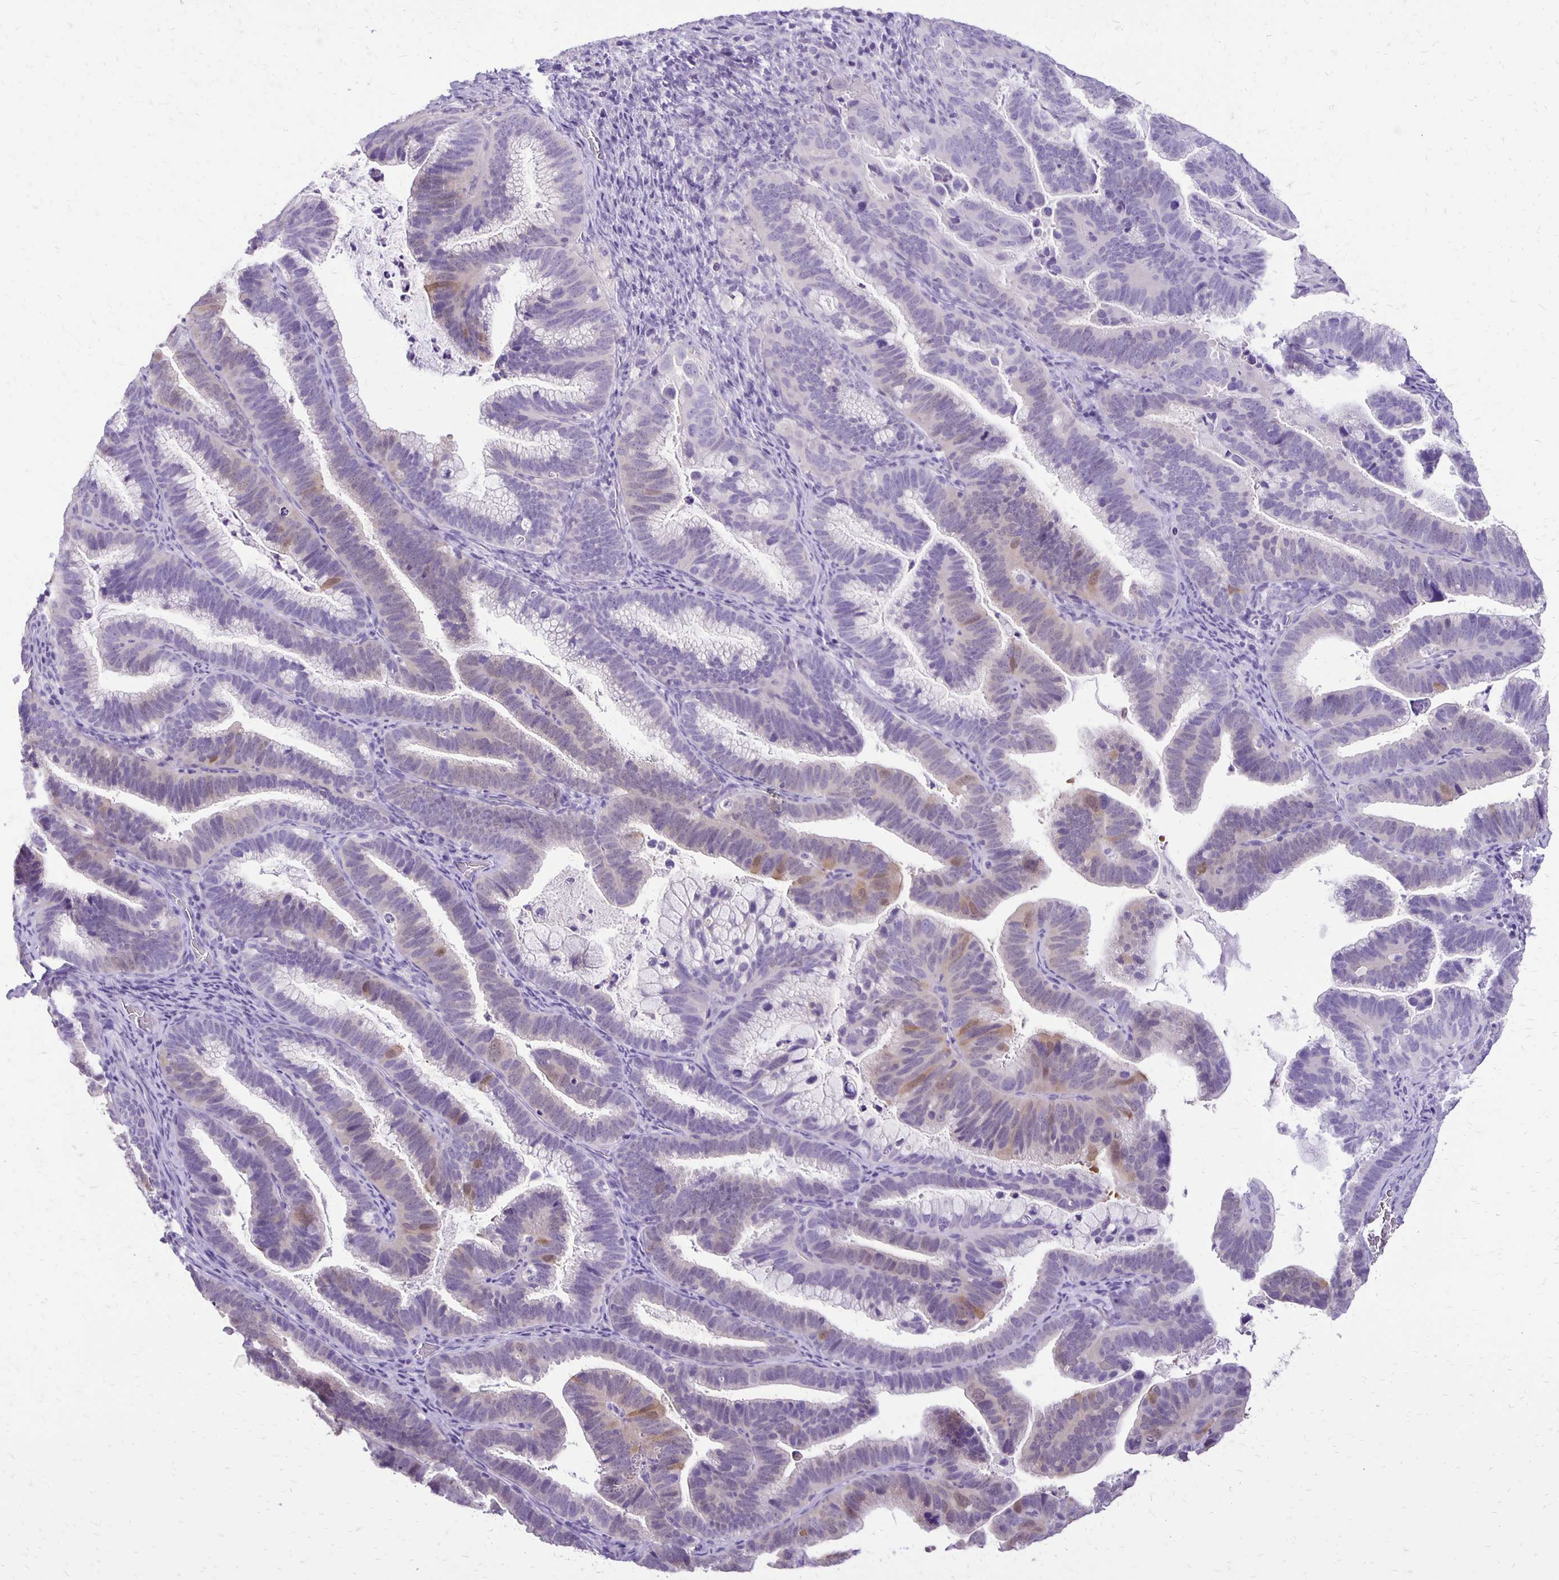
{"staining": {"intensity": "weak", "quantity": "<25%", "location": "cytoplasmic/membranous"}, "tissue": "cervical cancer", "cell_type": "Tumor cells", "image_type": "cancer", "snomed": [{"axis": "morphology", "description": "Adenocarcinoma, NOS"}, {"axis": "topography", "description": "Cervix"}], "caption": "DAB immunohistochemical staining of human cervical adenocarcinoma demonstrates no significant expression in tumor cells.", "gene": "ANKRD45", "patient": {"sex": "female", "age": 61}}